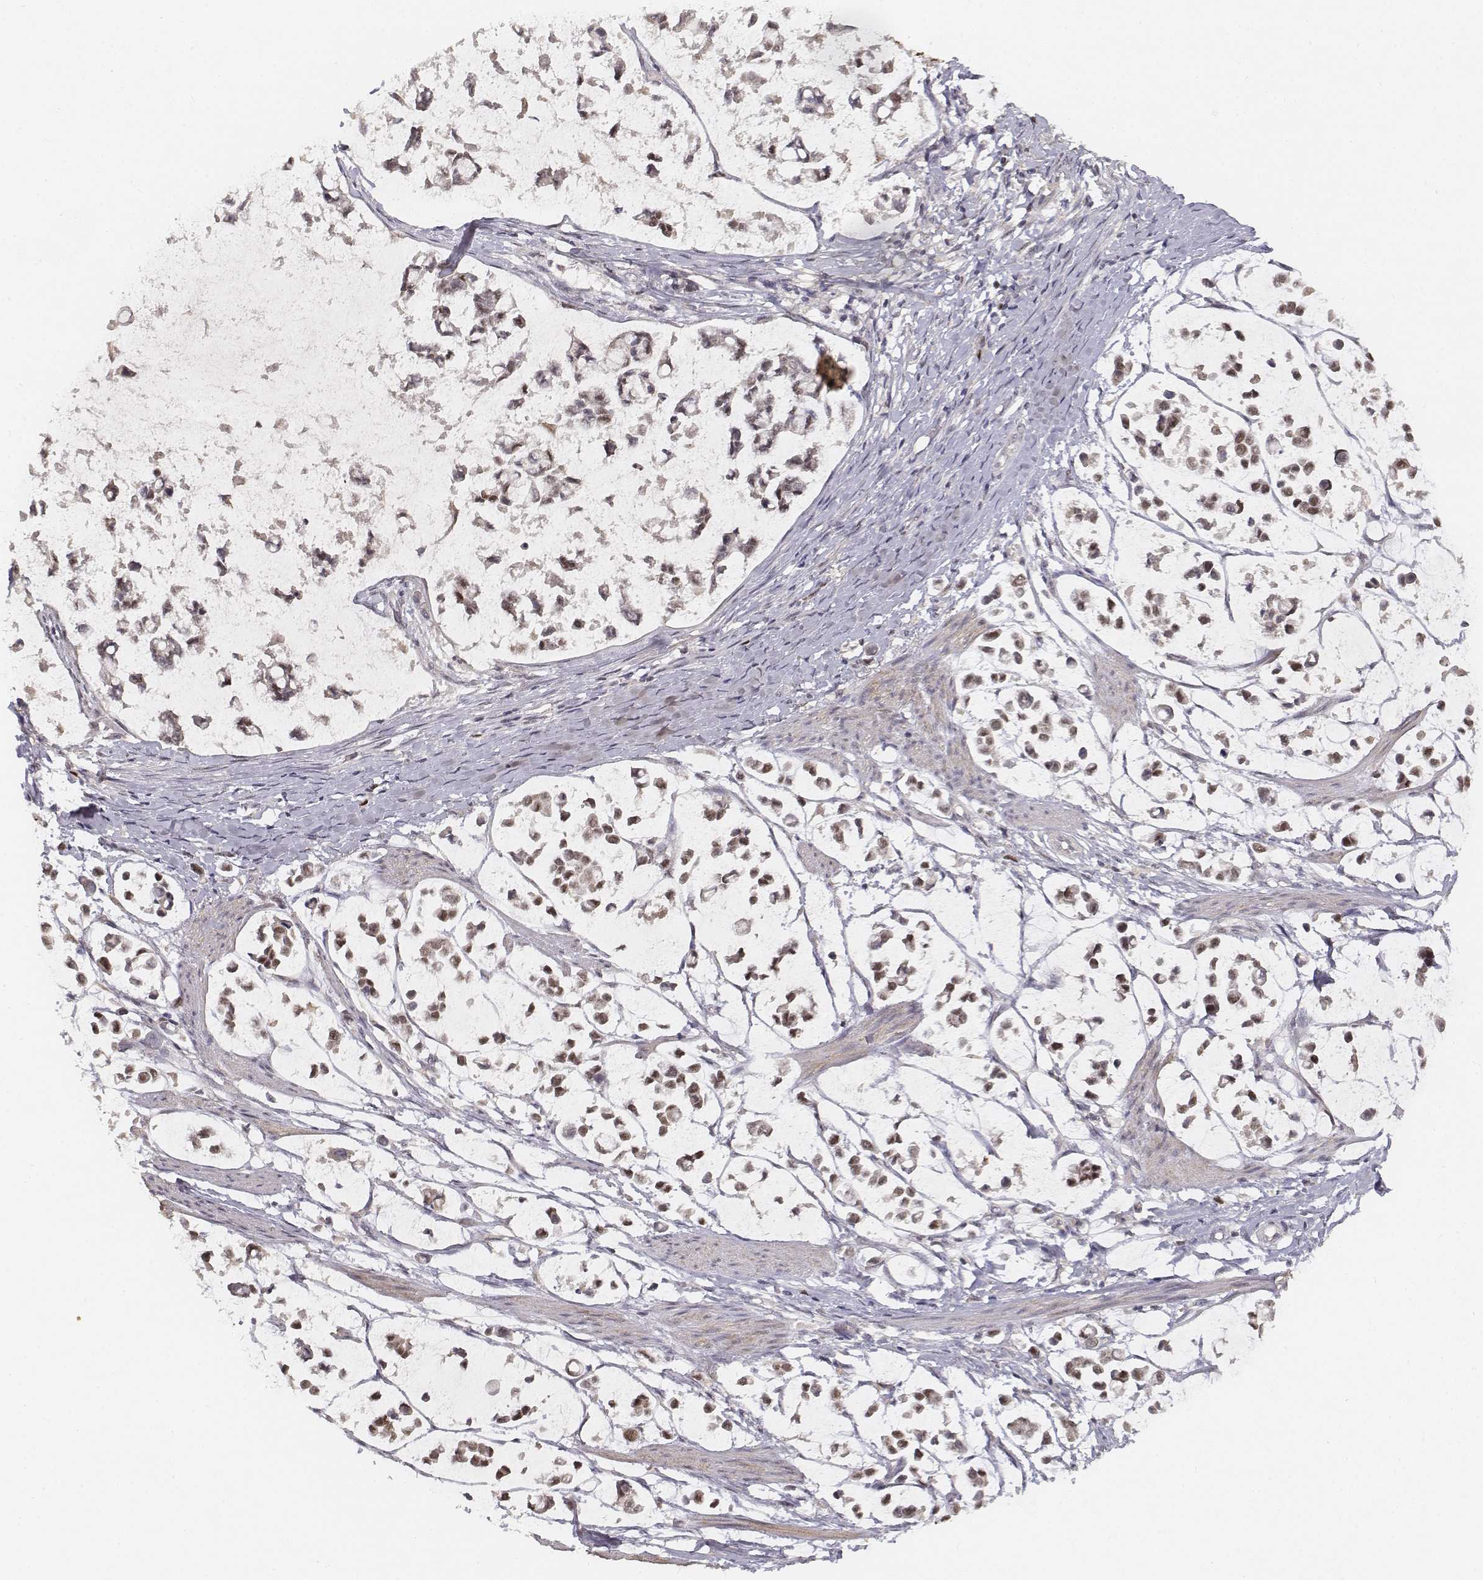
{"staining": {"intensity": "moderate", "quantity": ">75%", "location": "nuclear"}, "tissue": "stomach cancer", "cell_type": "Tumor cells", "image_type": "cancer", "snomed": [{"axis": "morphology", "description": "Adenocarcinoma, NOS"}, {"axis": "topography", "description": "Stomach"}], "caption": "Adenocarcinoma (stomach) tissue displays moderate nuclear positivity in approximately >75% of tumor cells", "gene": "FANCD2", "patient": {"sex": "male", "age": 82}}